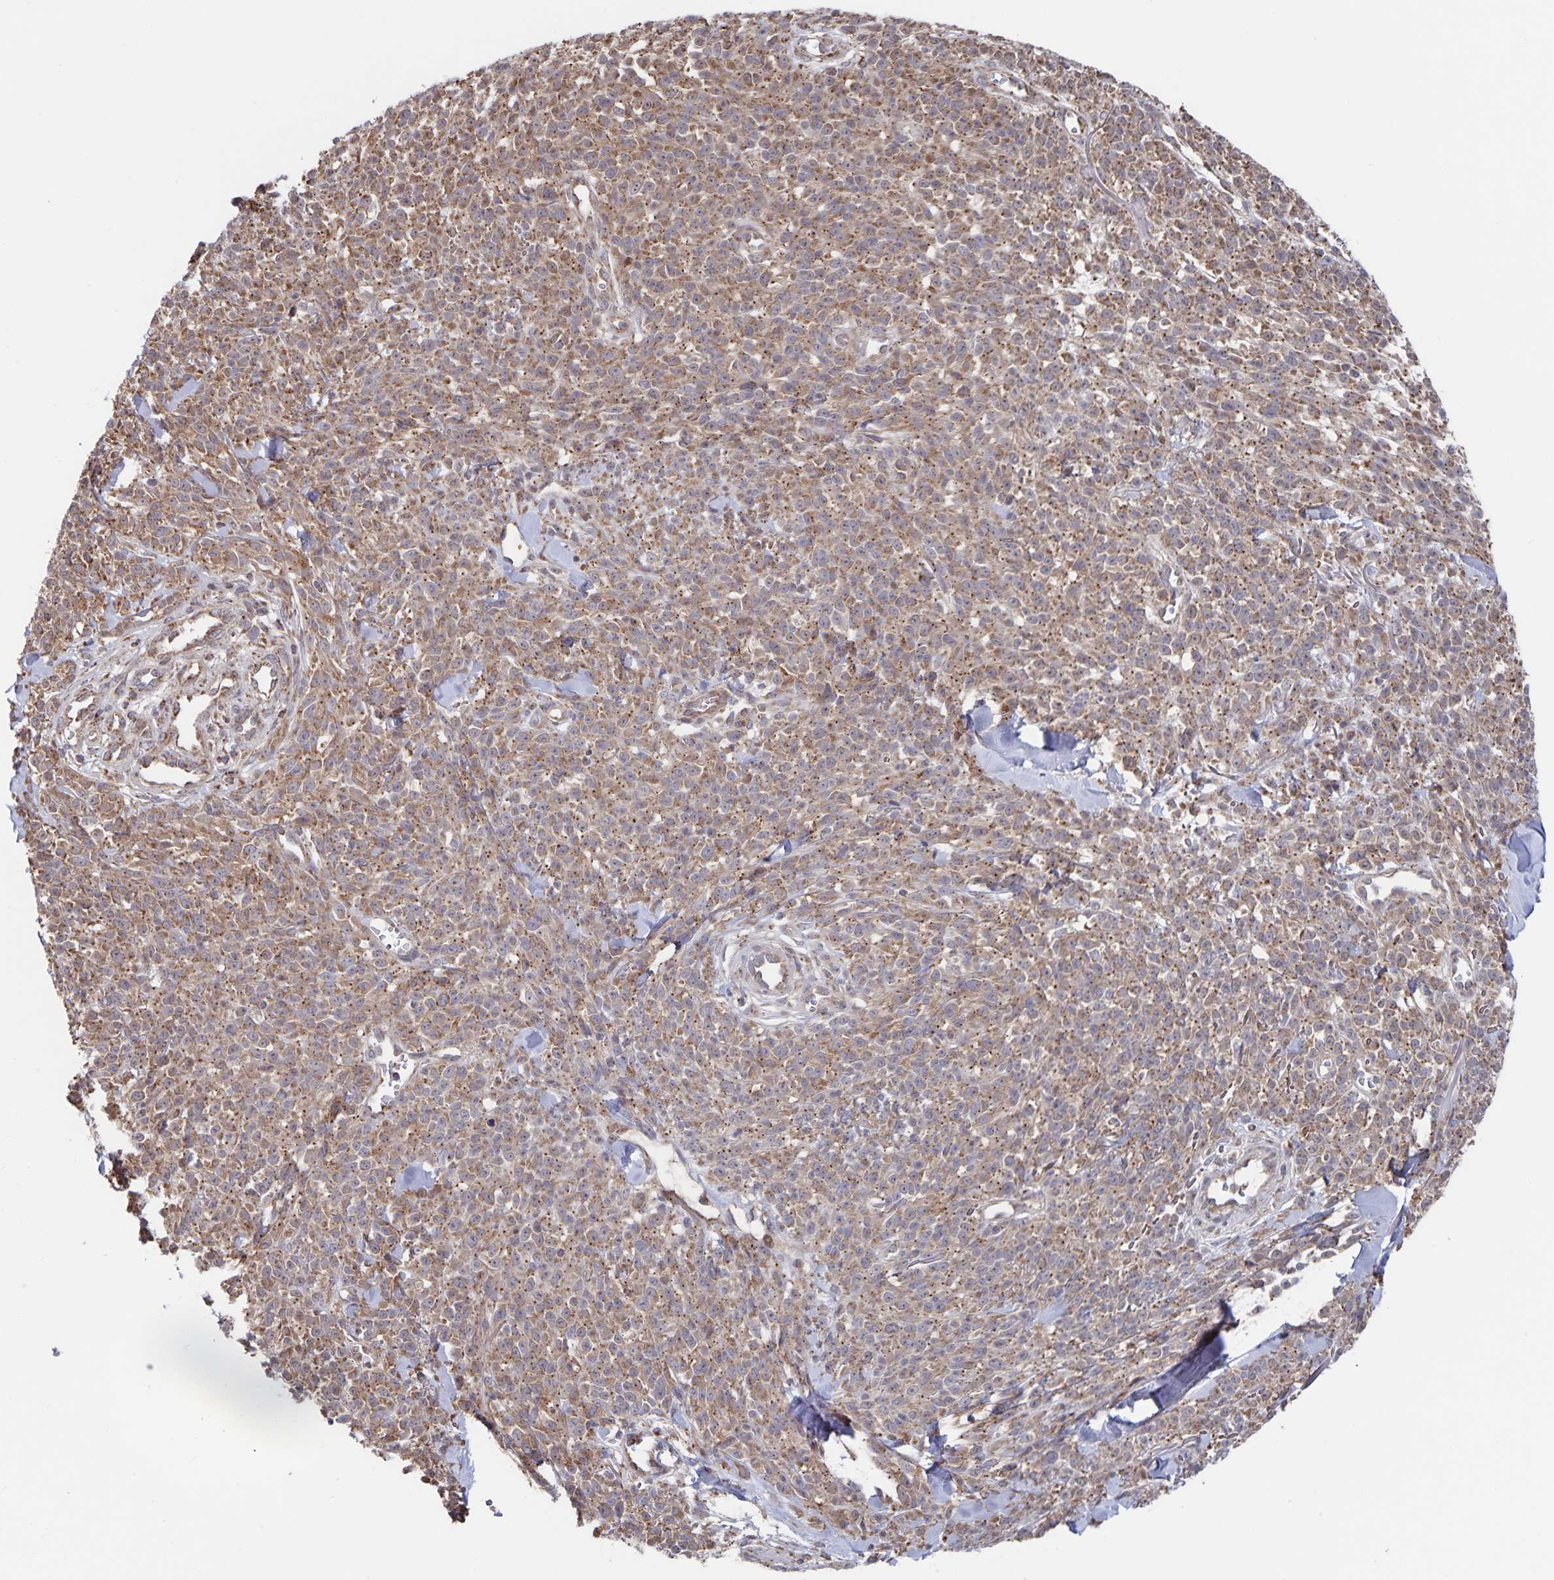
{"staining": {"intensity": "moderate", "quantity": ">75%", "location": "cytoplasmic/membranous"}, "tissue": "melanoma", "cell_type": "Tumor cells", "image_type": "cancer", "snomed": [{"axis": "morphology", "description": "Malignant melanoma, NOS"}, {"axis": "topography", "description": "Skin"}, {"axis": "topography", "description": "Skin of trunk"}], "caption": "Moderate cytoplasmic/membranous staining for a protein is present in about >75% of tumor cells of malignant melanoma using immunohistochemistry (IHC).", "gene": "ACACA", "patient": {"sex": "male", "age": 74}}